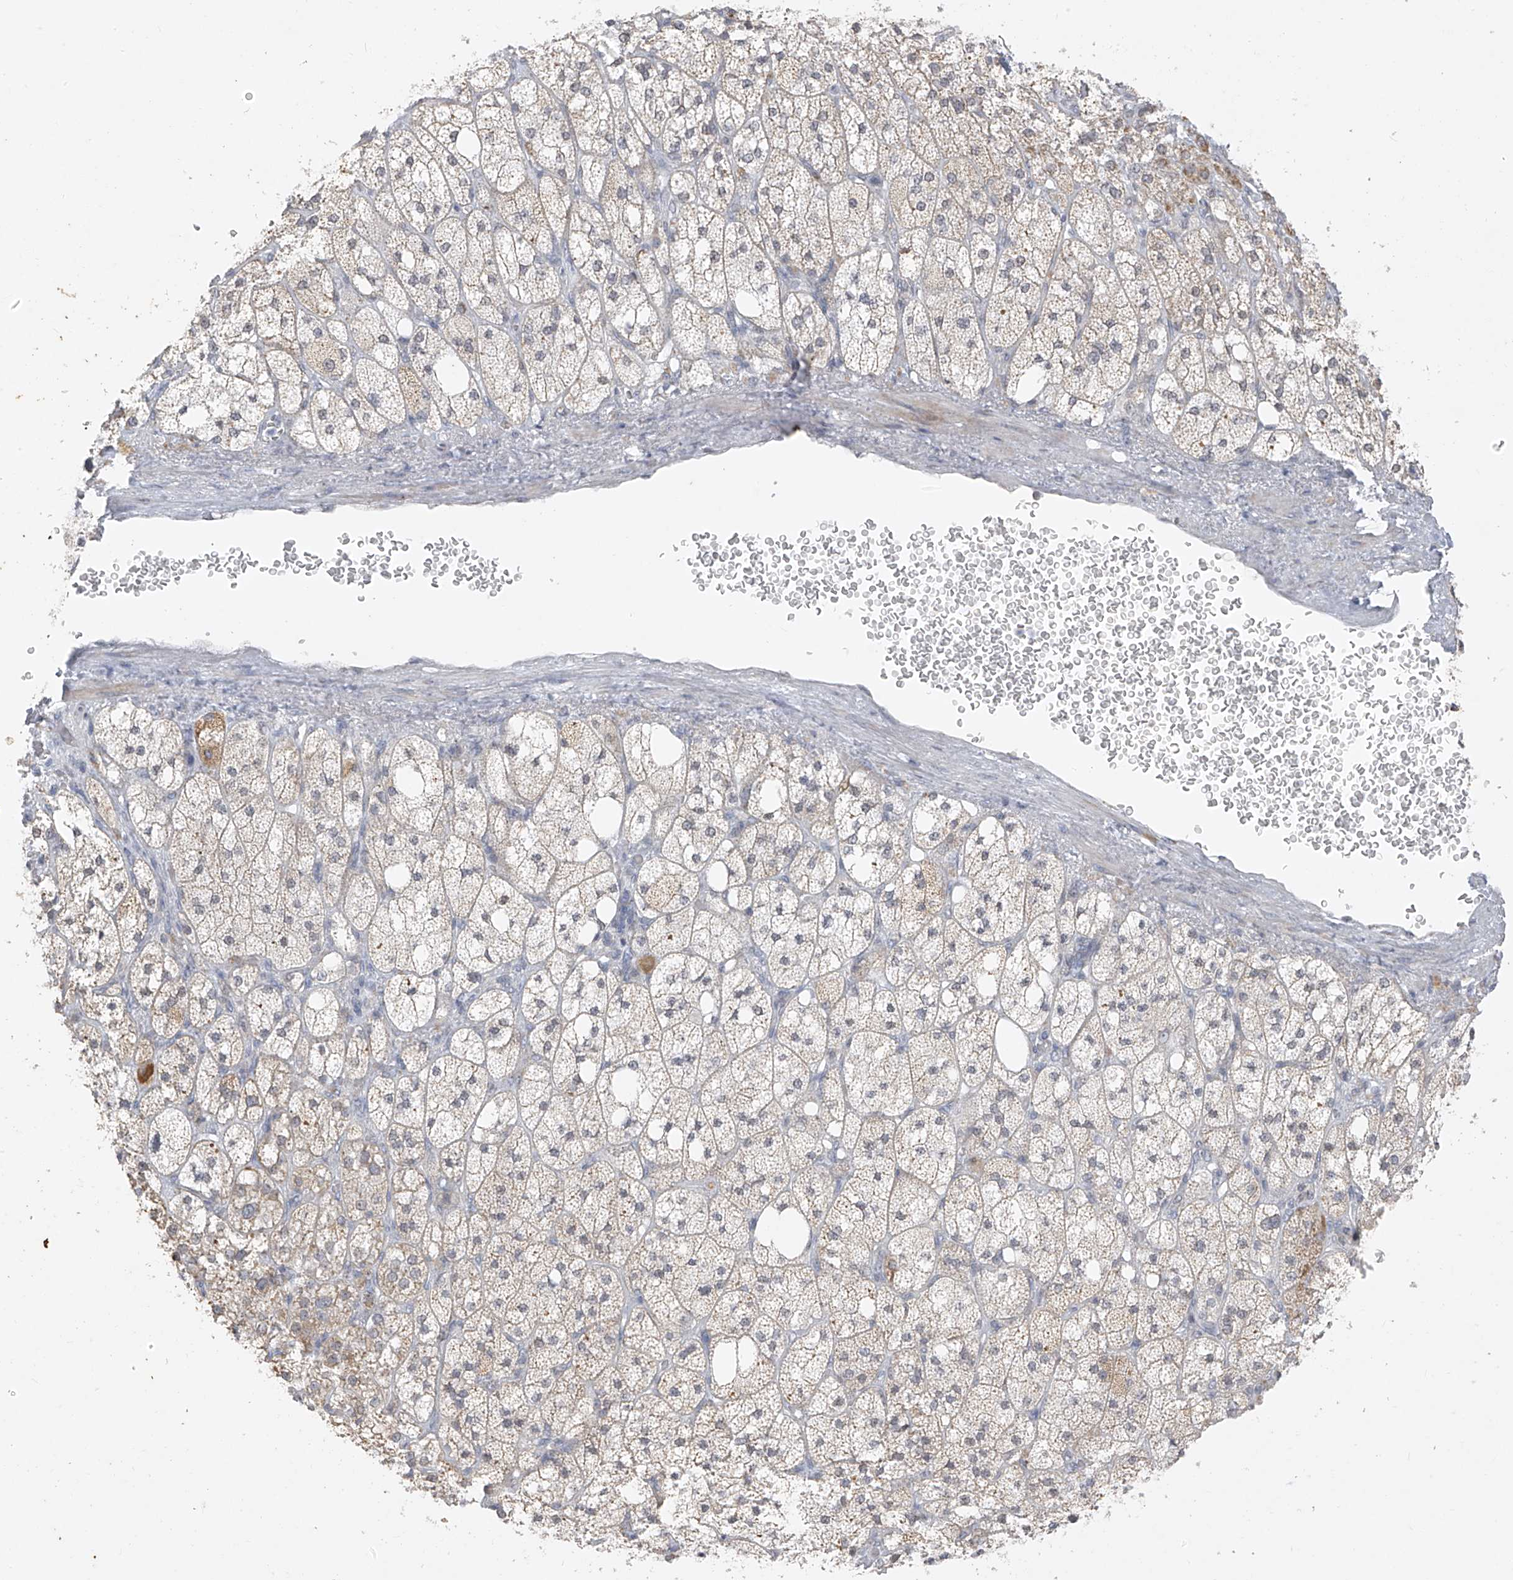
{"staining": {"intensity": "moderate", "quantity": "25%-75%", "location": "cytoplasmic/membranous"}, "tissue": "adrenal gland", "cell_type": "Glandular cells", "image_type": "normal", "snomed": [{"axis": "morphology", "description": "Normal tissue, NOS"}, {"axis": "topography", "description": "Adrenal gland"}], "caption": "Brown immunohistochemical staining in normal human adrenal gland reveals moderate cytoplasmic/membranous staining in approximately 25%-75% of glandular cells.", "gene": "DYRK1B", "patient": {"sex": "male", "age": 61}}